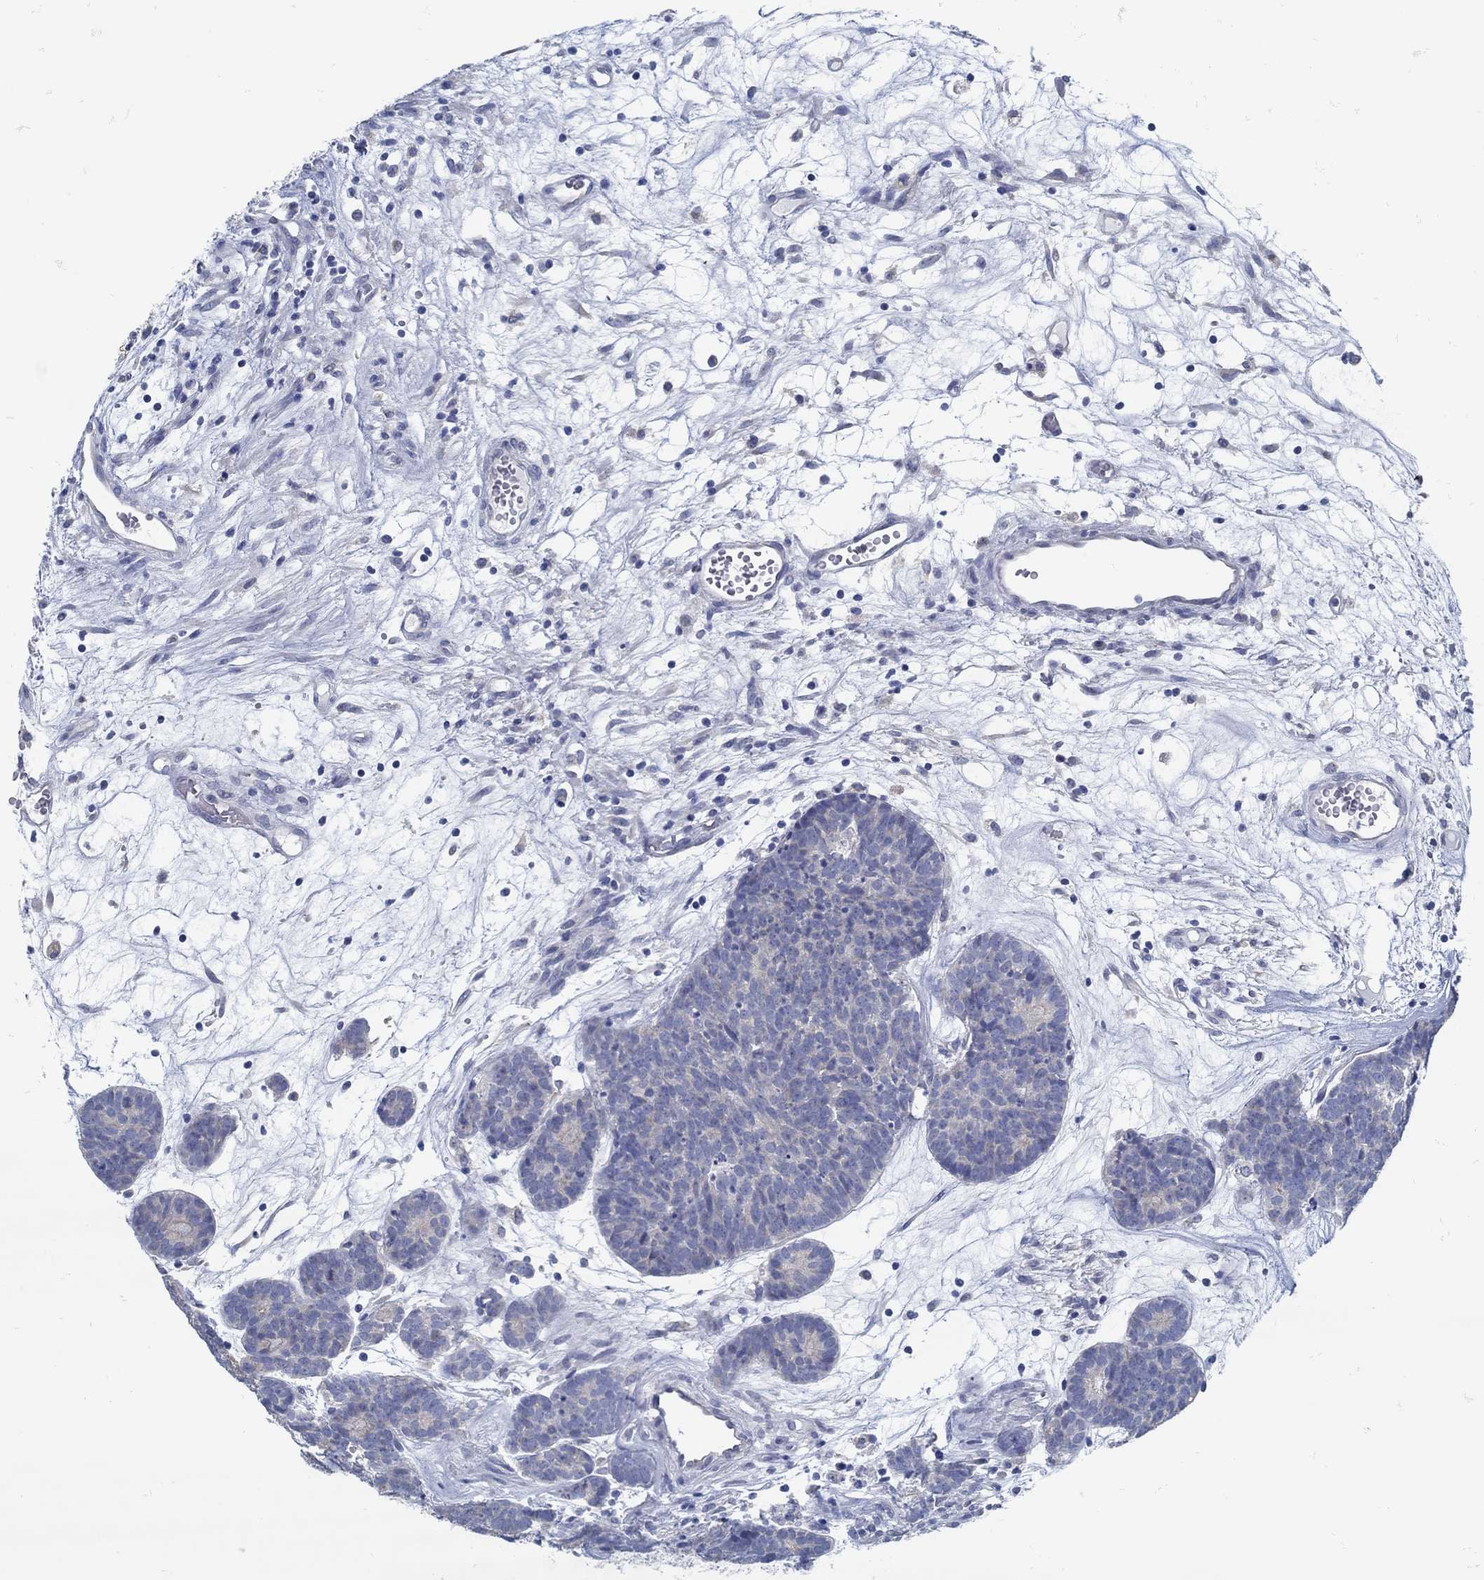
{"staining": {"intensity": "negative", "quantity": "none", "location": "none"}, "tissue": "head and neck cancer", "cell_type": "Tumor cells", "image_type": "cancer", "snomed": [{"axis": "morphology", "description": "Adenocarcinoma, NOS"}, {"axis": "topography", "description": "Head-Neck"}], "caption": "The image displays no significant positivity in tumor cells of head and neck cancer. (Stains: DAB (3,3'-diaminobenzidine) immunohistochemistry with hematoxylin counter stain, Microscopy: brightfield microscopy at high magnification).", "gene": "ZFAND4", "patient": {"sex": "female", "age": 81}}